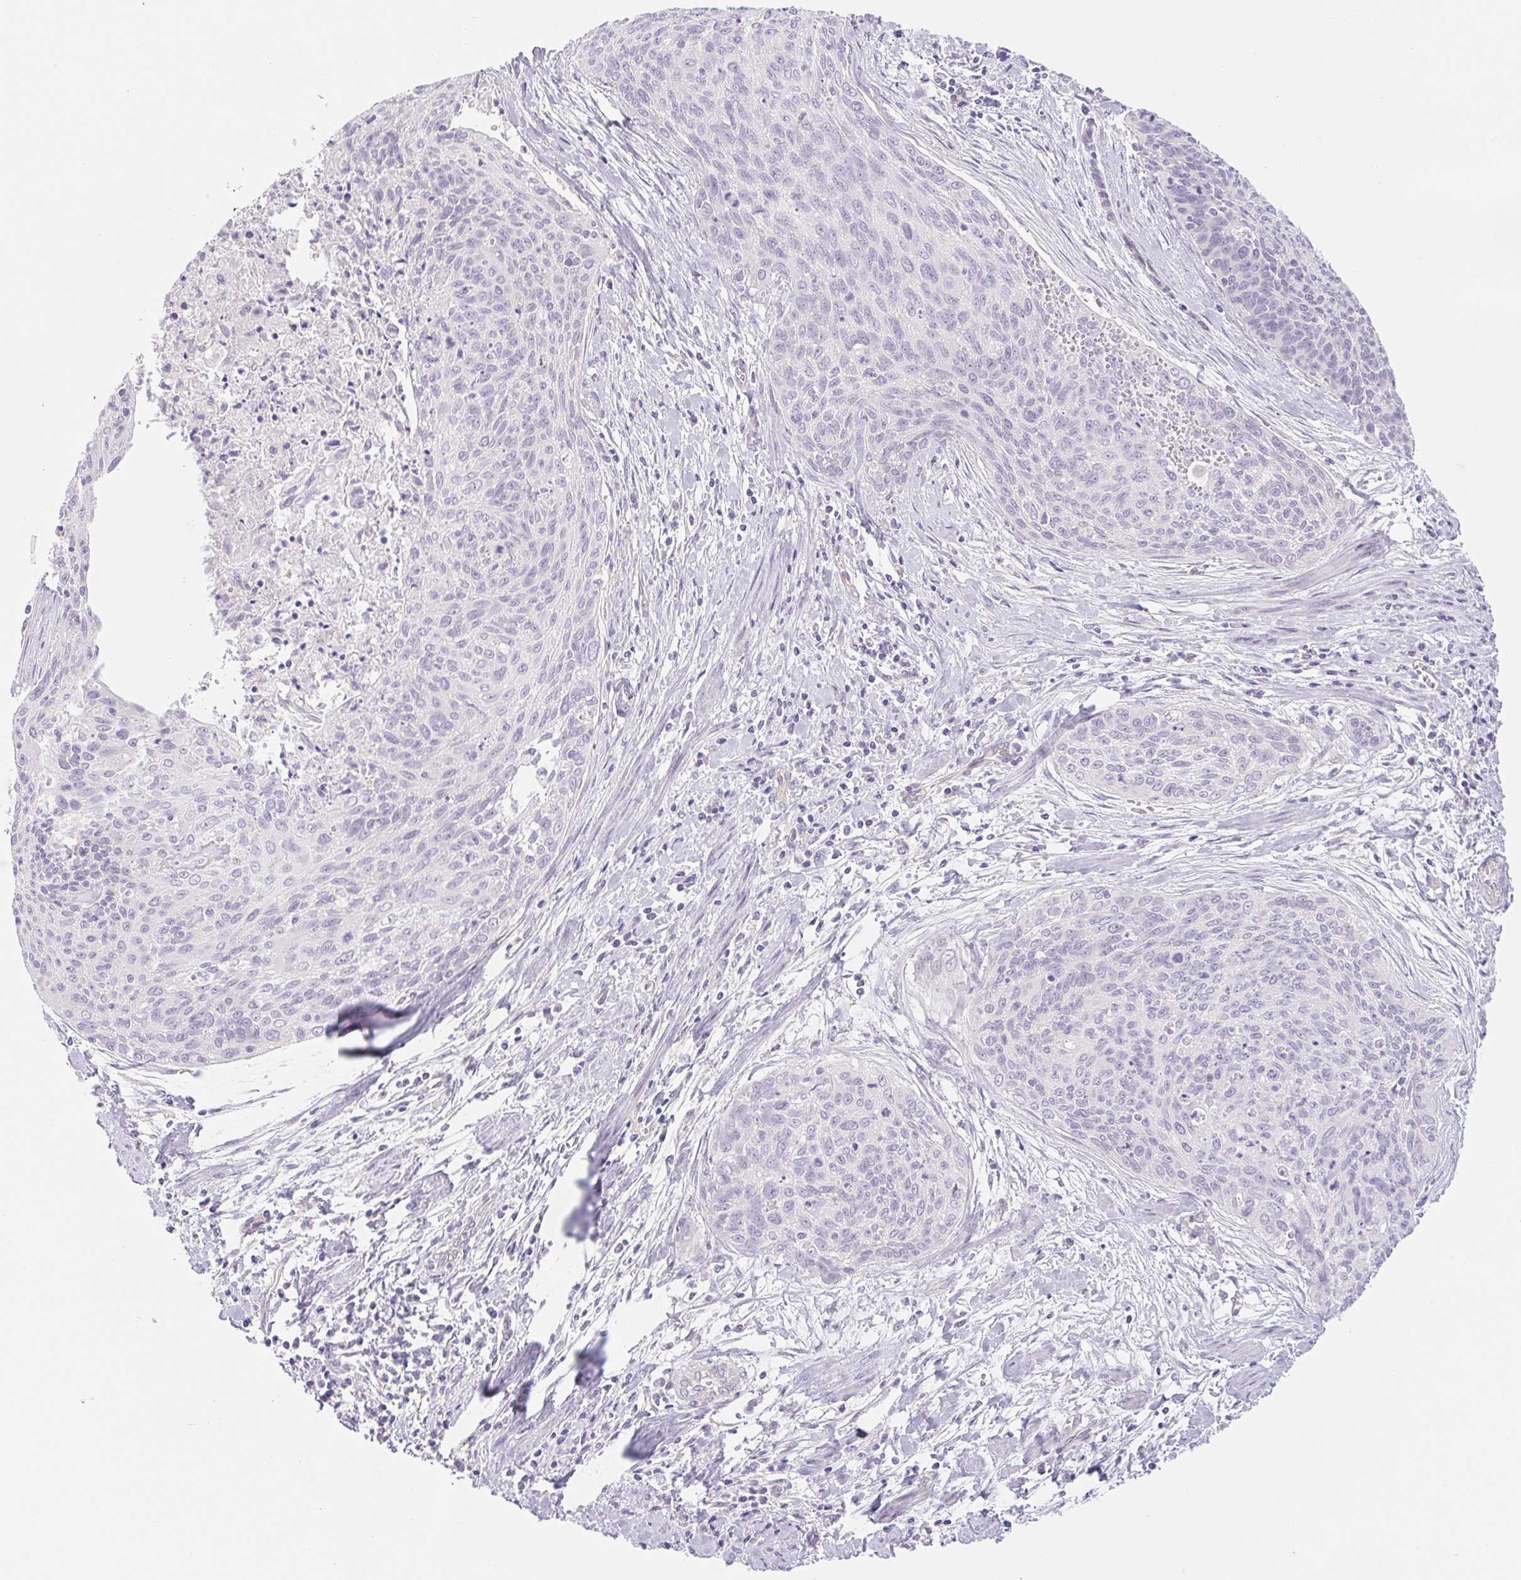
{"staining": {"intensity": "negative", "quantity": "none", "location": "none"}, "tissue": "cervical cancer", "cell_type": "Tumor cells", "image_type": "cancer", "snomed": [{"axis": "morphology", "description": "Squamous cell carcinoma, NOS"}, {"axis": "topography", "description": "Cervix"}], "caption": "Immunohistochemistry (IHC) image of neoplastic tissue: squamous cell carcinoma (cervical) stained with DAB (3,3'-diaminobenzidine) reveals no significant protein staining in tumor cells.", "gene": "CTNND2", "patient": {"sex": "female", "age": 55}}